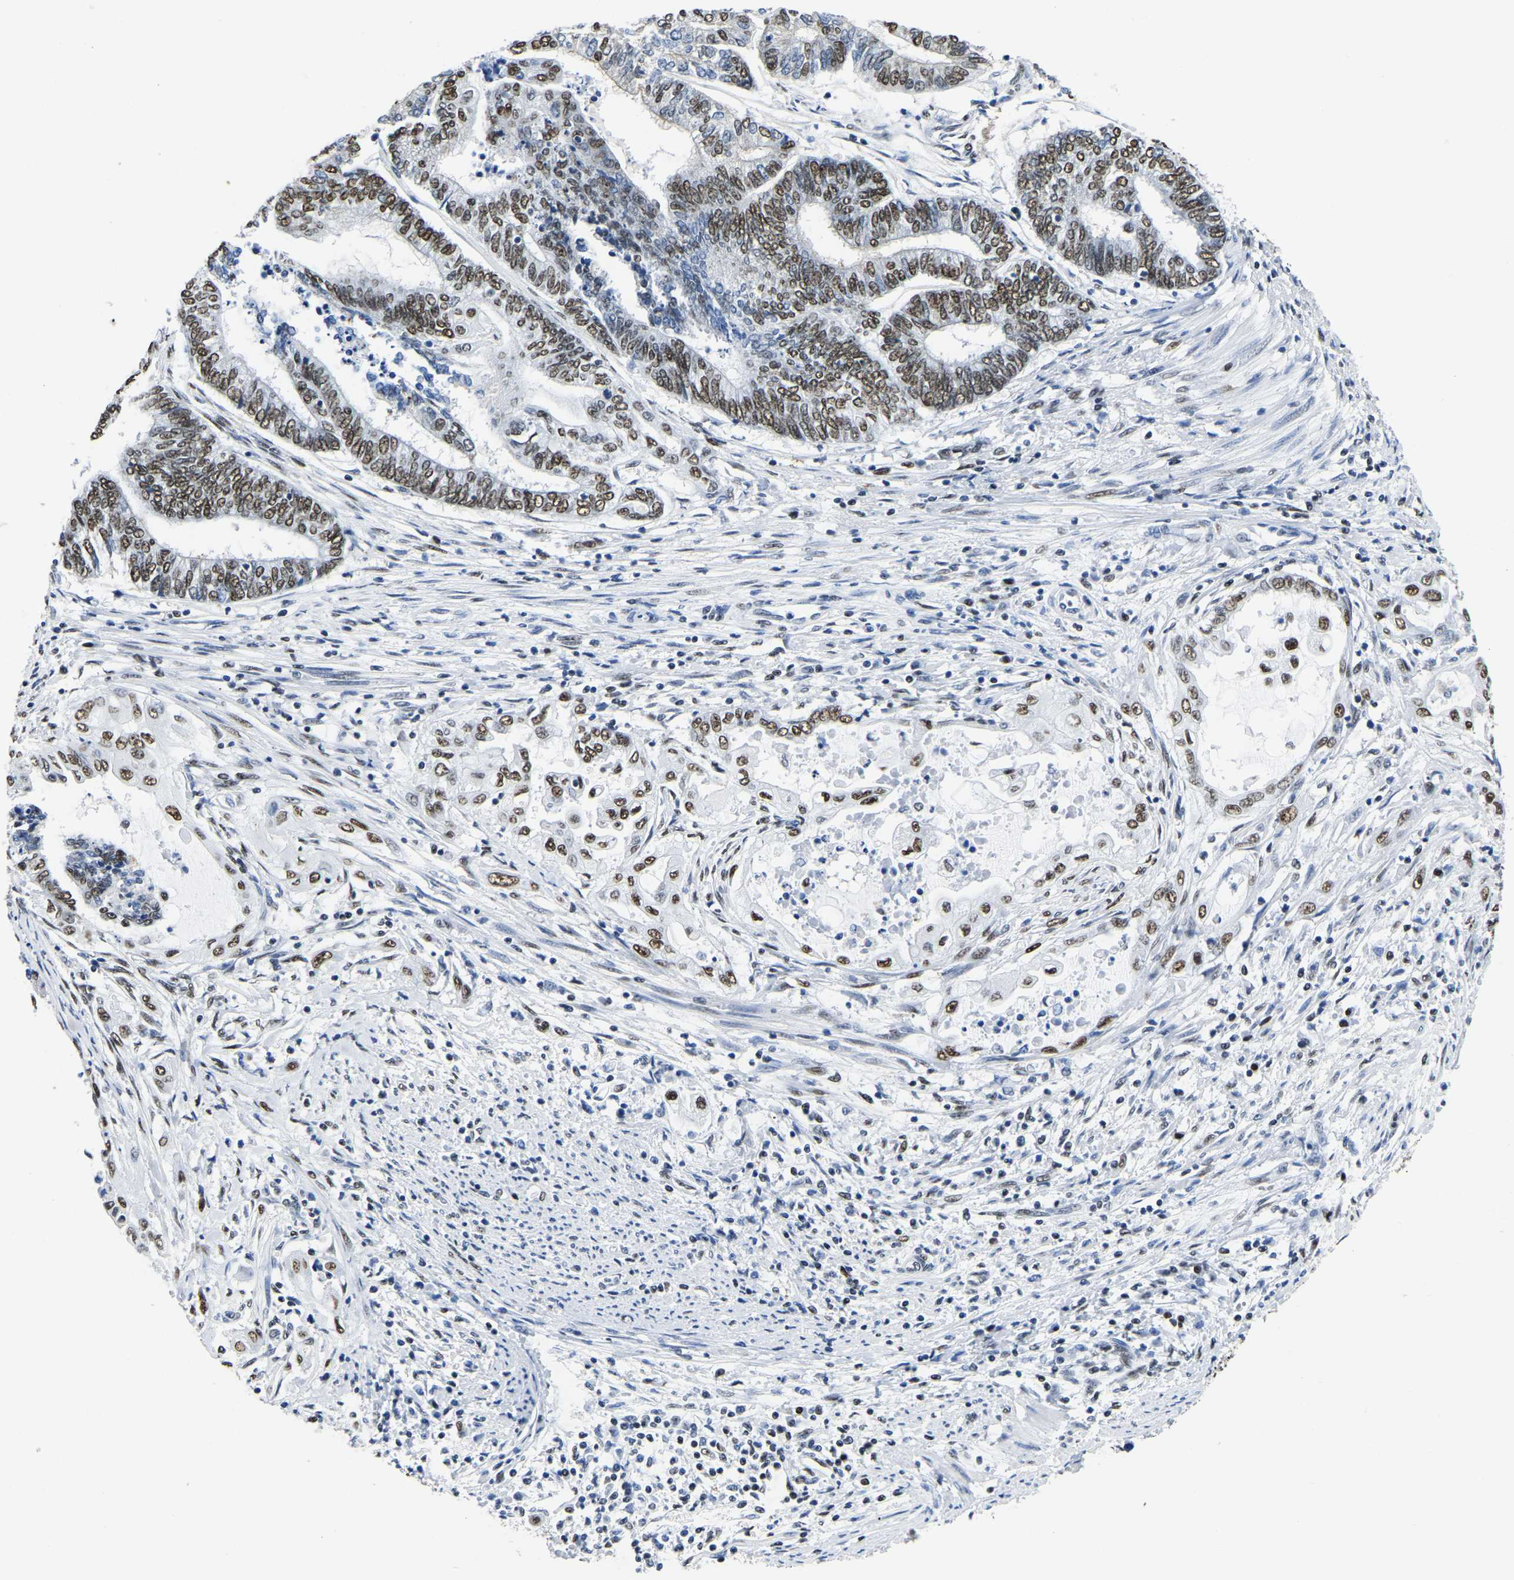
{"staining": {"intensity": "strong", "quantity": ">75%", "location": "nuclear"}, "tissue": "endometrial cancer", "cell_type": "Tumor cells", "image_type": "cancer", "snomed": [{"axis": "morphology", "description": "Adenocarcinoma, NOS"}, {"axis": "topography", "description": "Uterus"}, {"axis": "topography", "description": "Endometrium"}], "caption": "Immunohistochemistry of endometrial adenocarcinoma shows high levels of strong nuclear staining in about >75% of tumor cells. Nuclei are stained in blue.", "gene": "UBA1", "patient": {"sex": "female", "age": 70}}